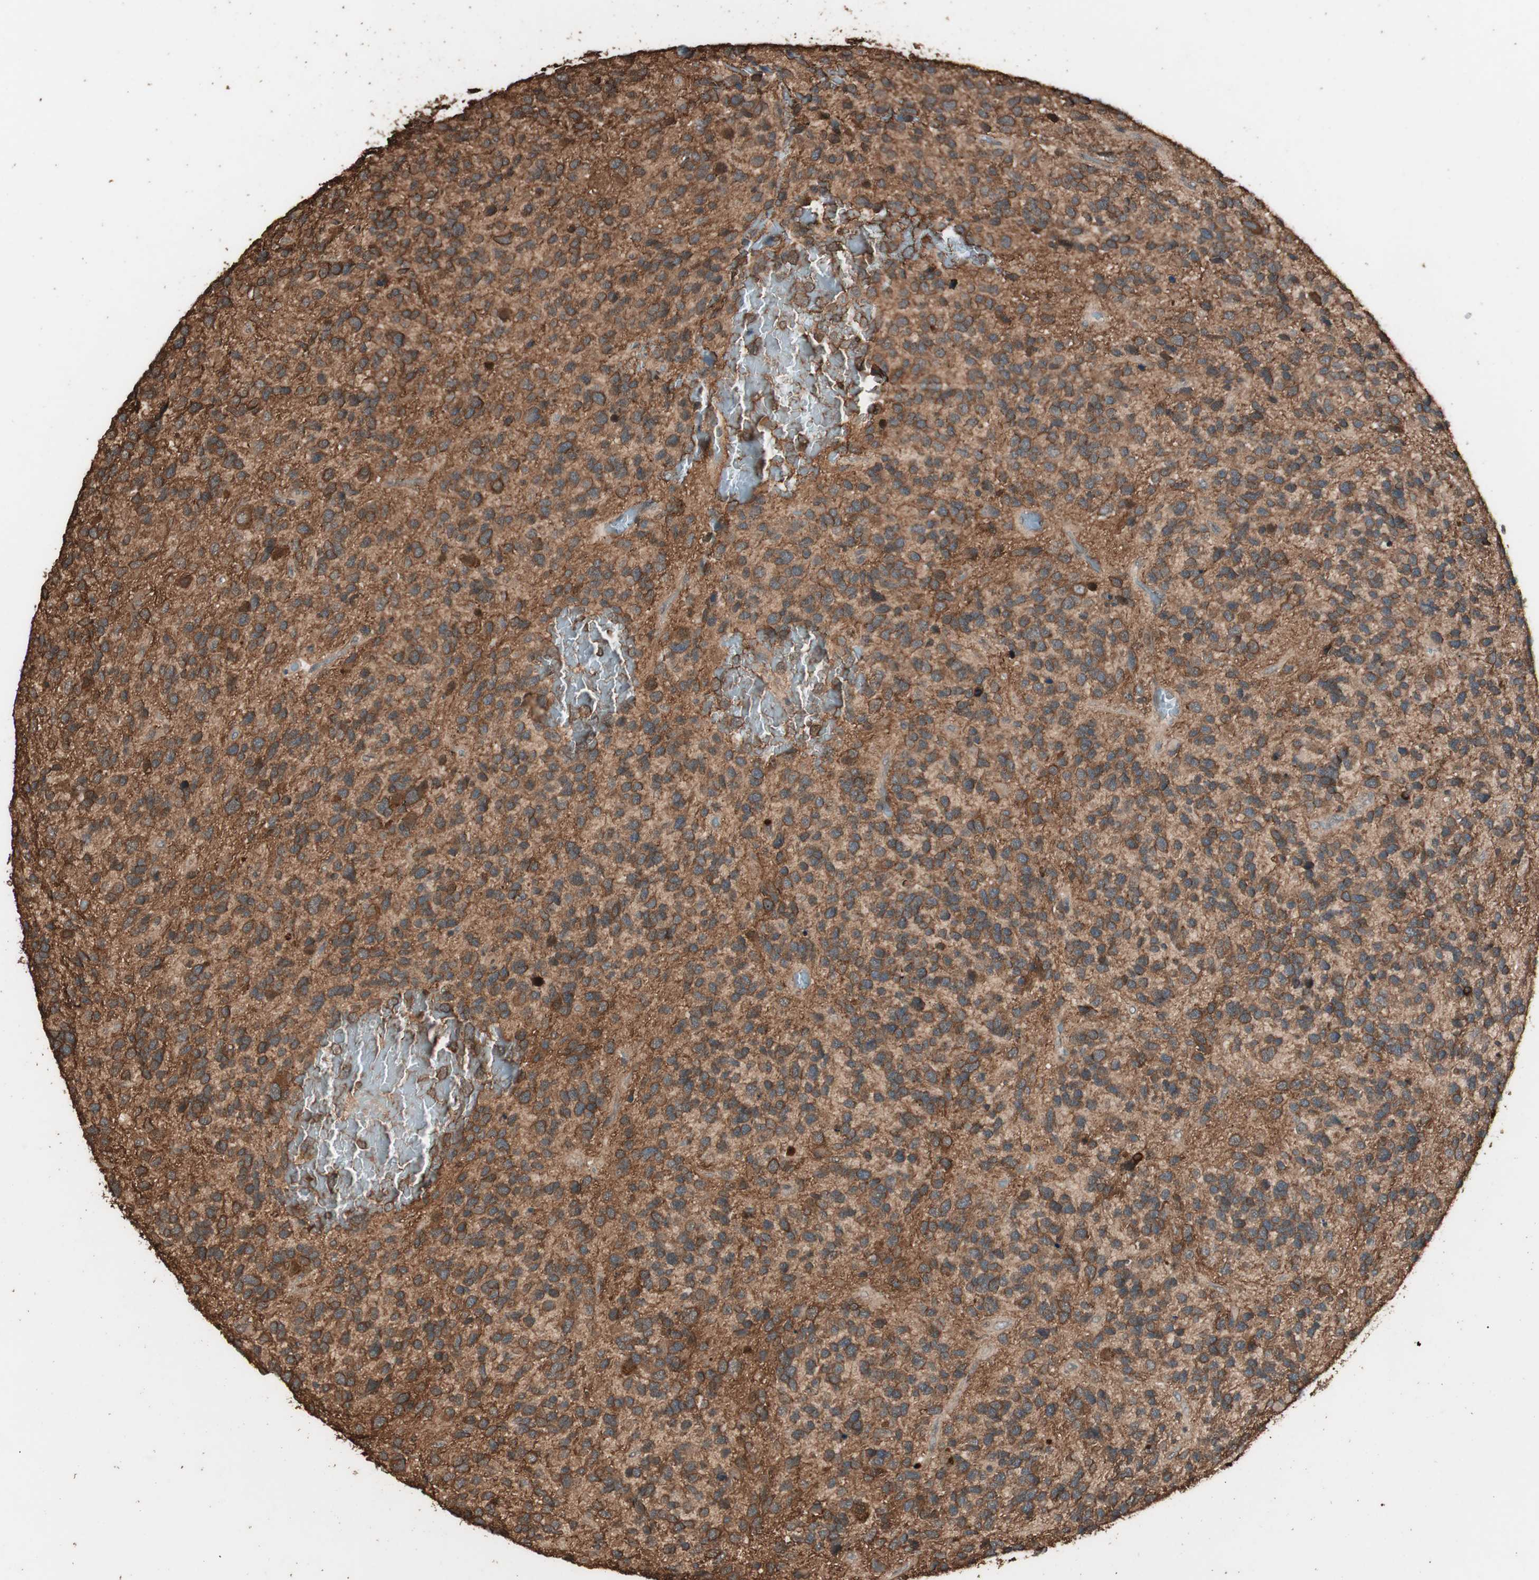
{"staining": {"intensity": "strong", "quantity": ">75%", "location": "cytoplasmic/membranous"}, "tissue": "glioma", "cell_type": "Tumor cells", "image_type": "cancer", "snomed": [{"axis": "morphology", "description": "Glioma, malignant, High grade"}, {"axis": "topography", "description": "Brain"}], "caption": "Immunohistochemistry (DAB (3,3'-diaminobenzidine)) staining of human malignant high-grade glioma demonstrates strong cytoplasmic/membranous protein positivity in approximately >75% of tumor cells.", "gene": "CCN4", "patient": {"sex": "female", "age": 58}}